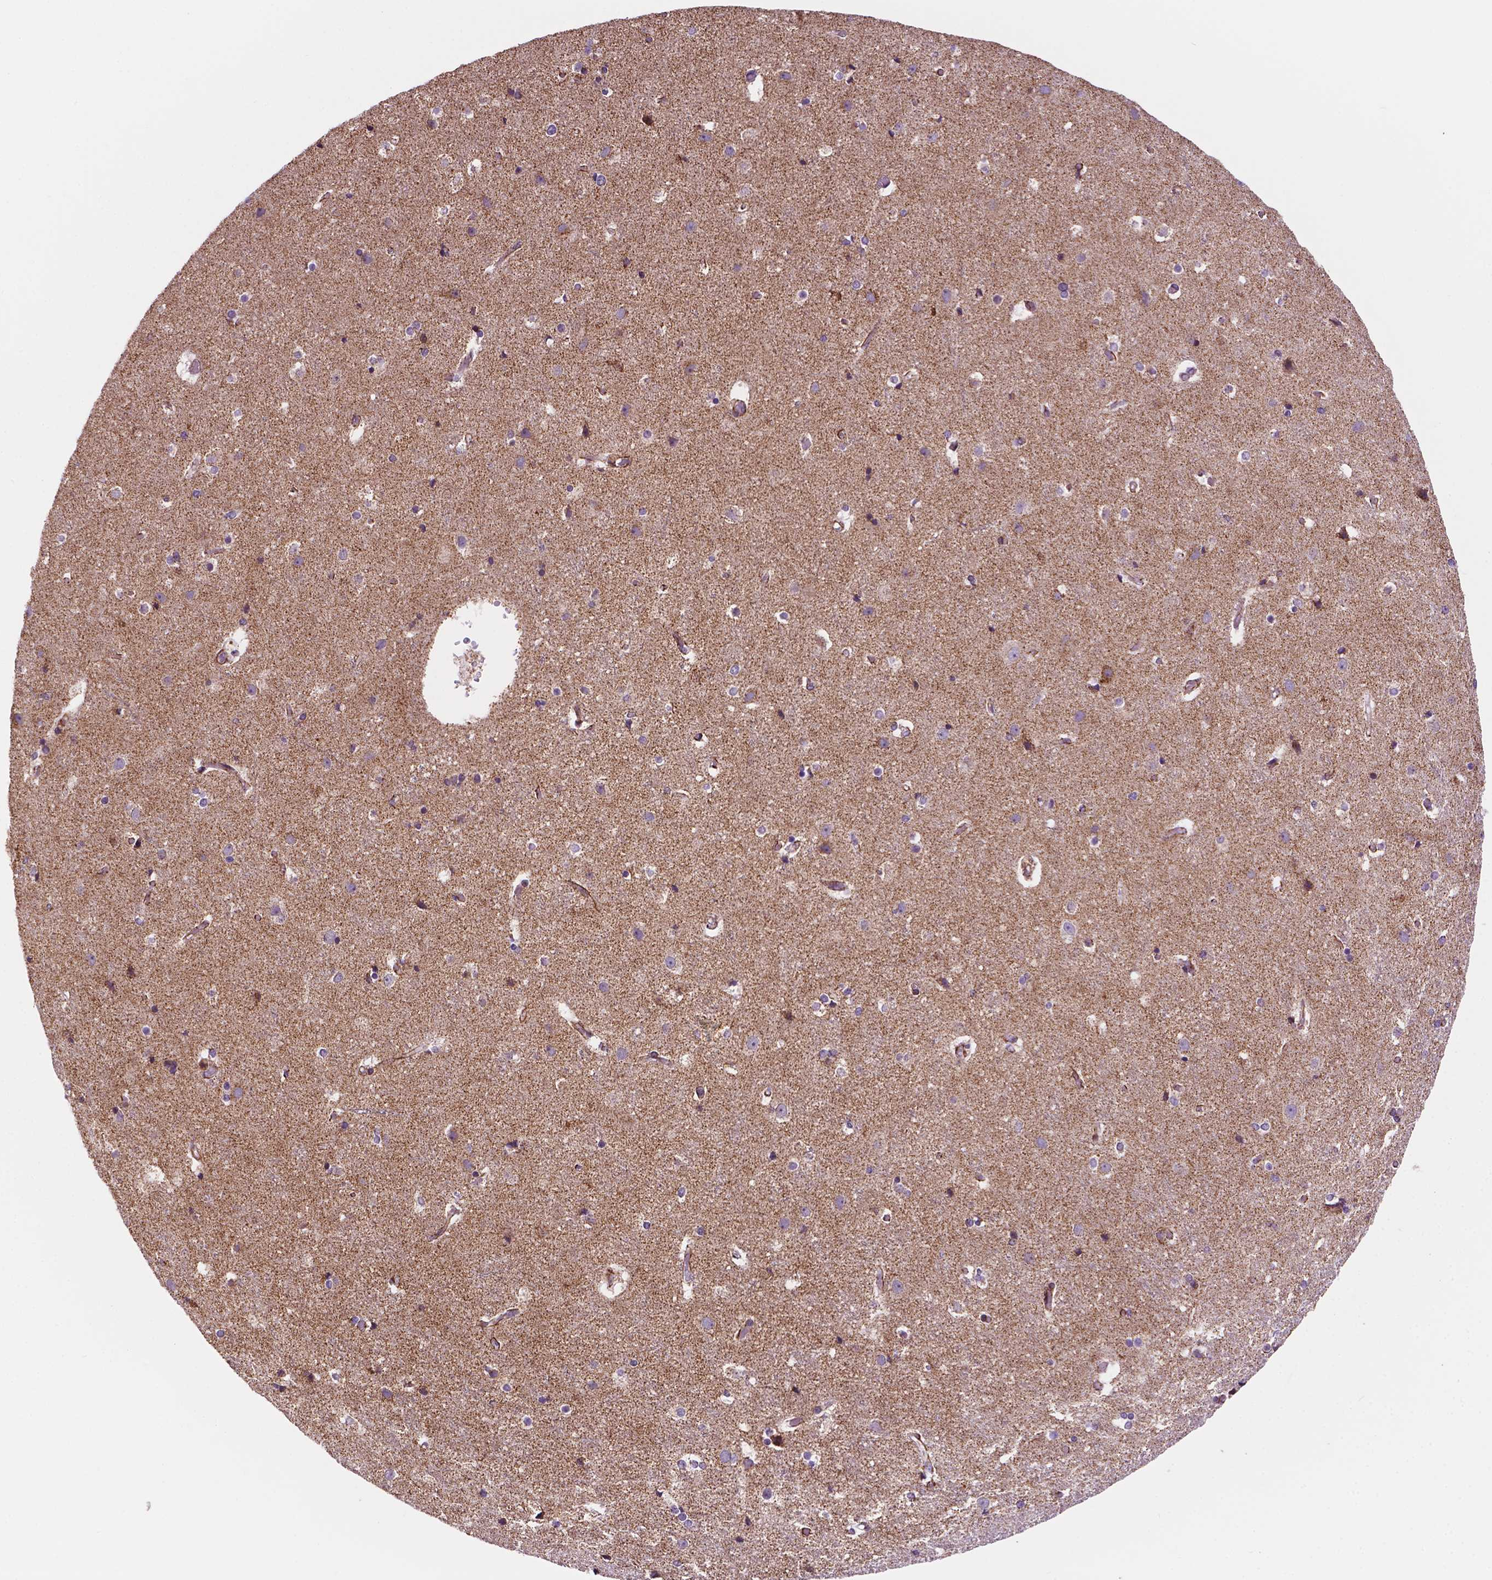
{"staining": {"intensity": "moderate", "quantity": ">75%", "location": "cytoplasmic/membranous"}, "tissue": "cerebral cortex", "cell_type": "Endothelial cells", "image_type": "normal", "snomed": [{"axis": "morphology", "description": "Normal tissue, NOS"}, {"axis": "topography", "description": "Cerebral cortex"}], "caption": "DAB (3,3'-diaminobenzidine) immunohistochemical staining of normal human cerebral cortex demonstrates moderate cytoplasmic/membranous protein staining in about >75% of endothelial cells.", "gene": "GEMIN4", "patient": {"sex": "female", "age": 52}}